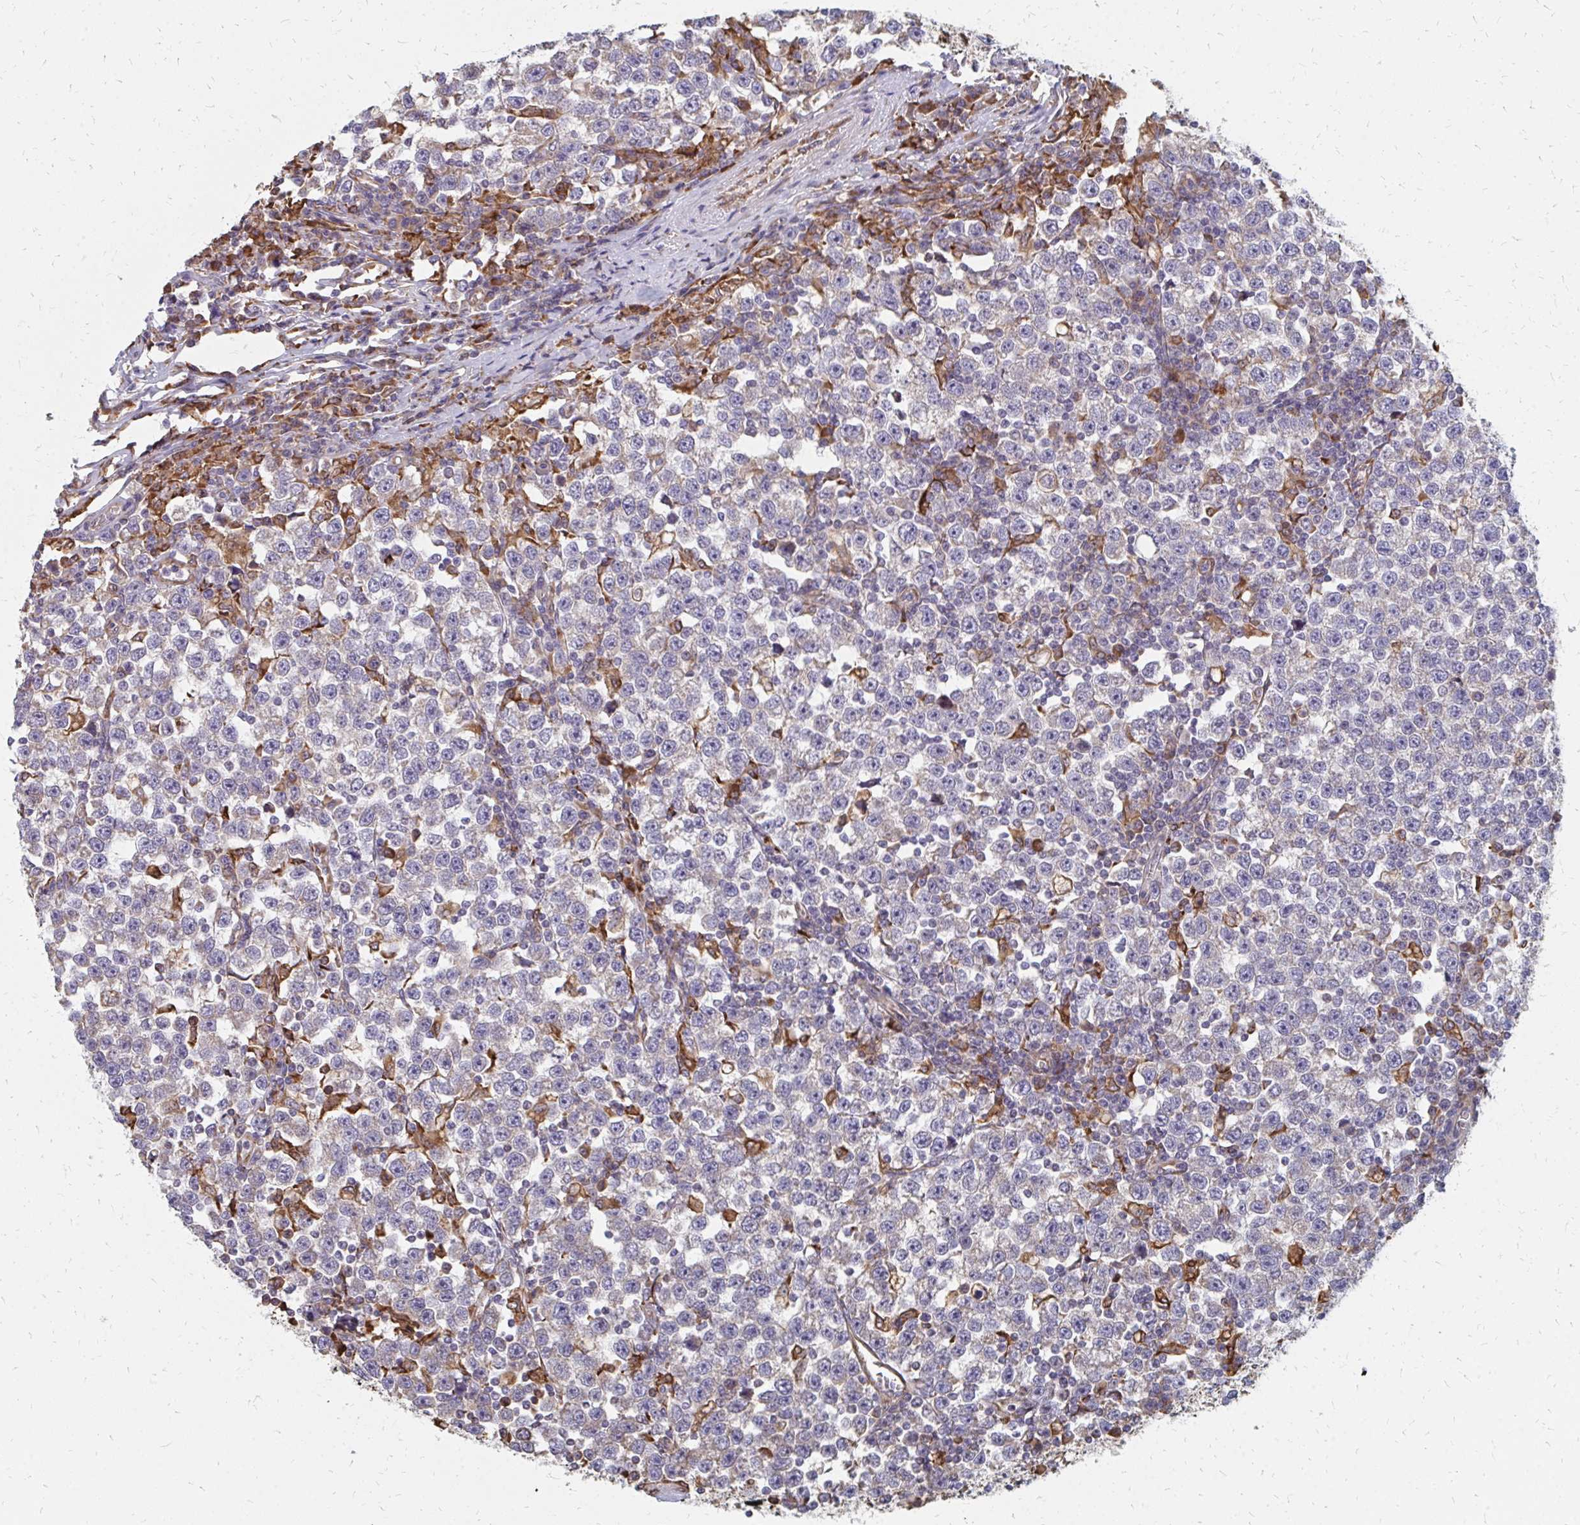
{"staining": {"intensity": "negative", "quantity": "none", "location": "none"}, "tissue": "testis cancer", "cell_type": "Tumor cells", "image_type": "cancer", "snomed": [{"axis": "morphology", "description": "Seminoma, NOS"}, {"axis": "topography", "description": "Testis"}], "caption": "This is an immunohistochemistry photomicrograph of human testis cancer. There is no positivity in tumor cells.", "gene": "PPP1R13L", "patient": {"sex": "male", "age": 43}}